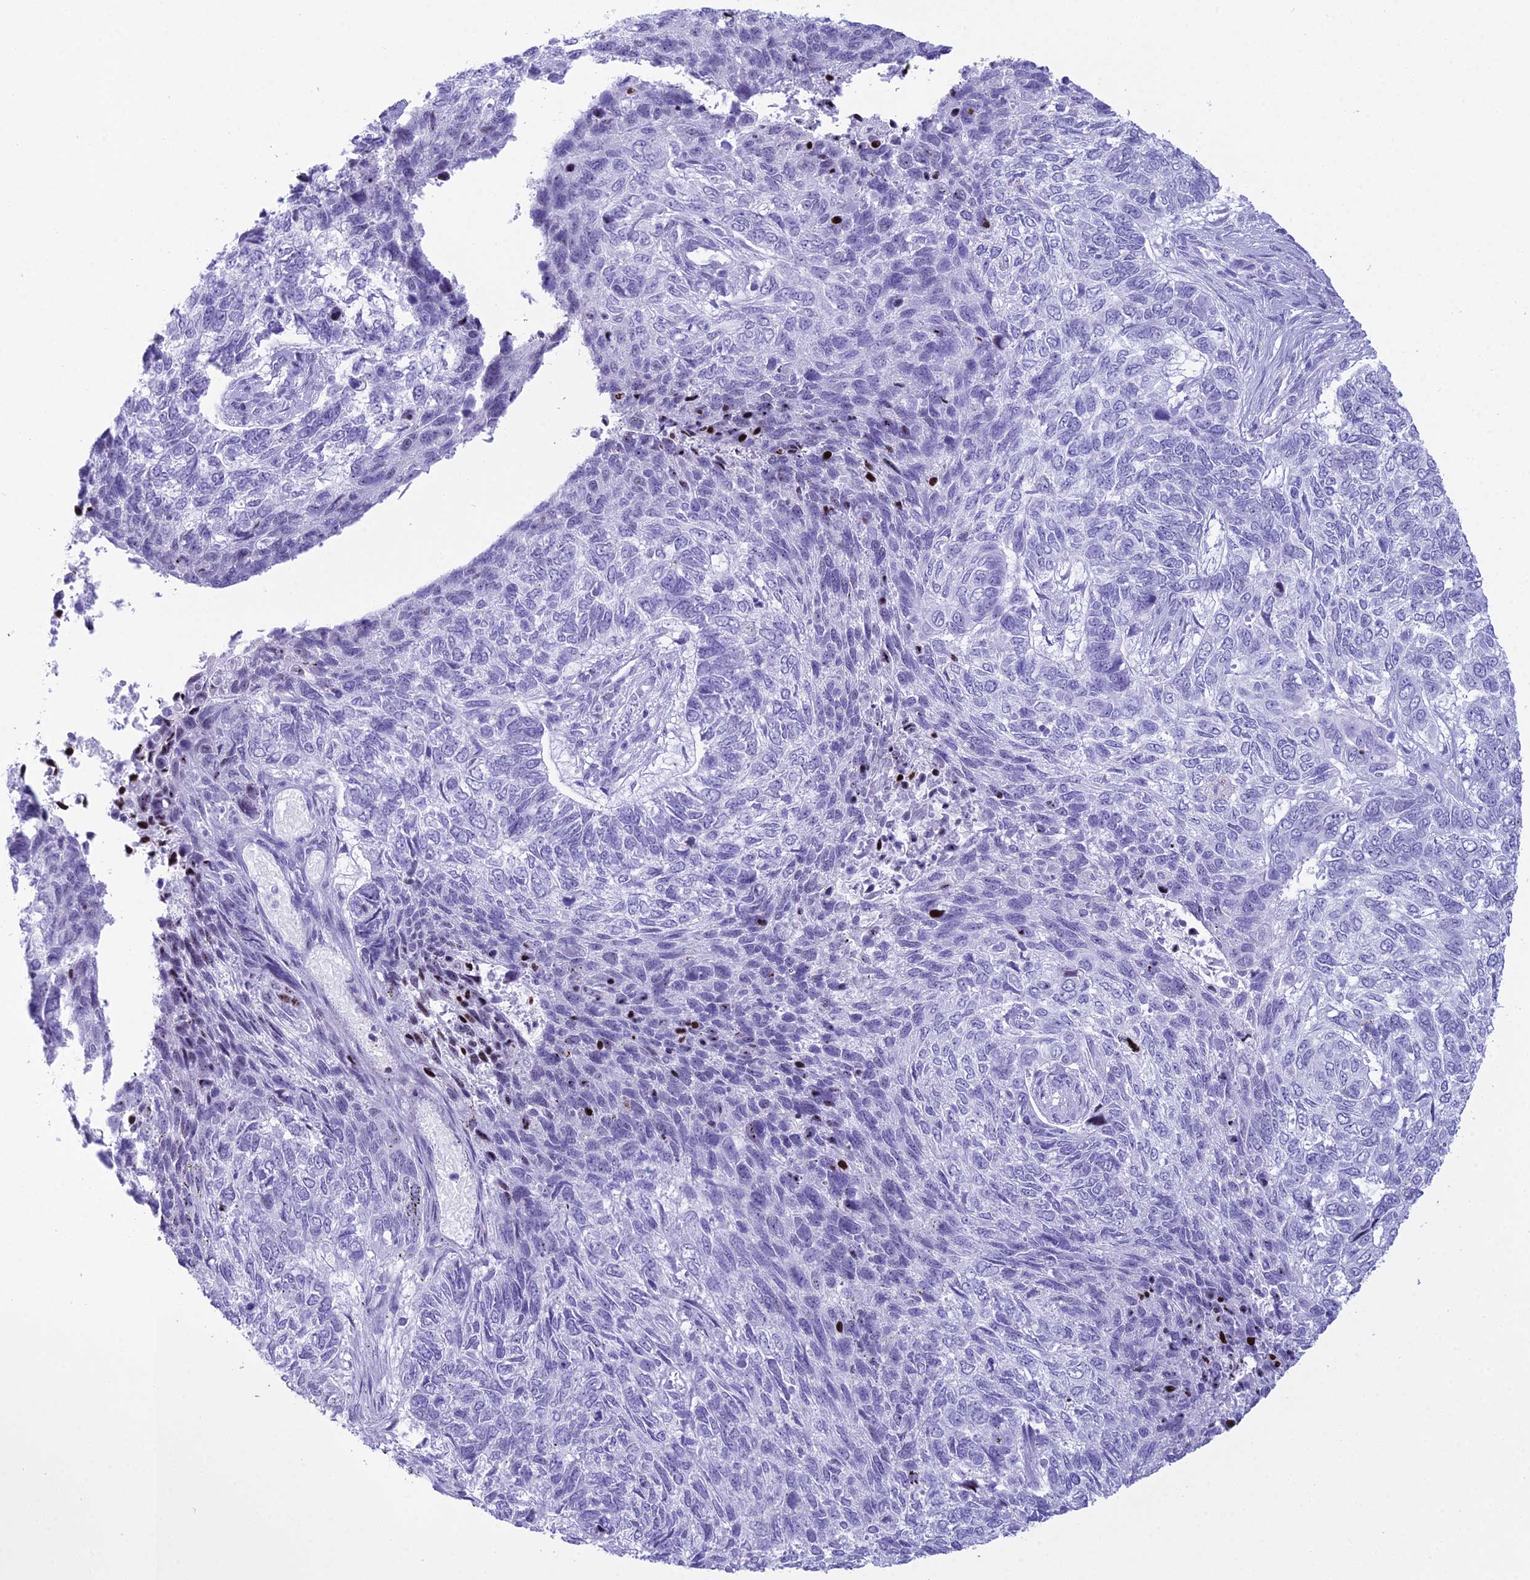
{"staining": {"intensity": "negative", "quantity": "none", "location": "none"}, "tissue": "skin cancer", "cell_type": "Tumor cells", "image_type": "cancer", "snomed": [{"axis": "morphology", "description": "Basal cell carcinoma"}, {"axis": "topography", "description": "Skin"}], "caption": "Immunohistochemistry photomicrograph of neoplastic tissue: skin cancer (basal cell carcinoma) stained with DAB exhibits no significant protein positivity in tumor cells.", "gene": "RNPS1", "patient": {"sex": "female", "age": 65}}